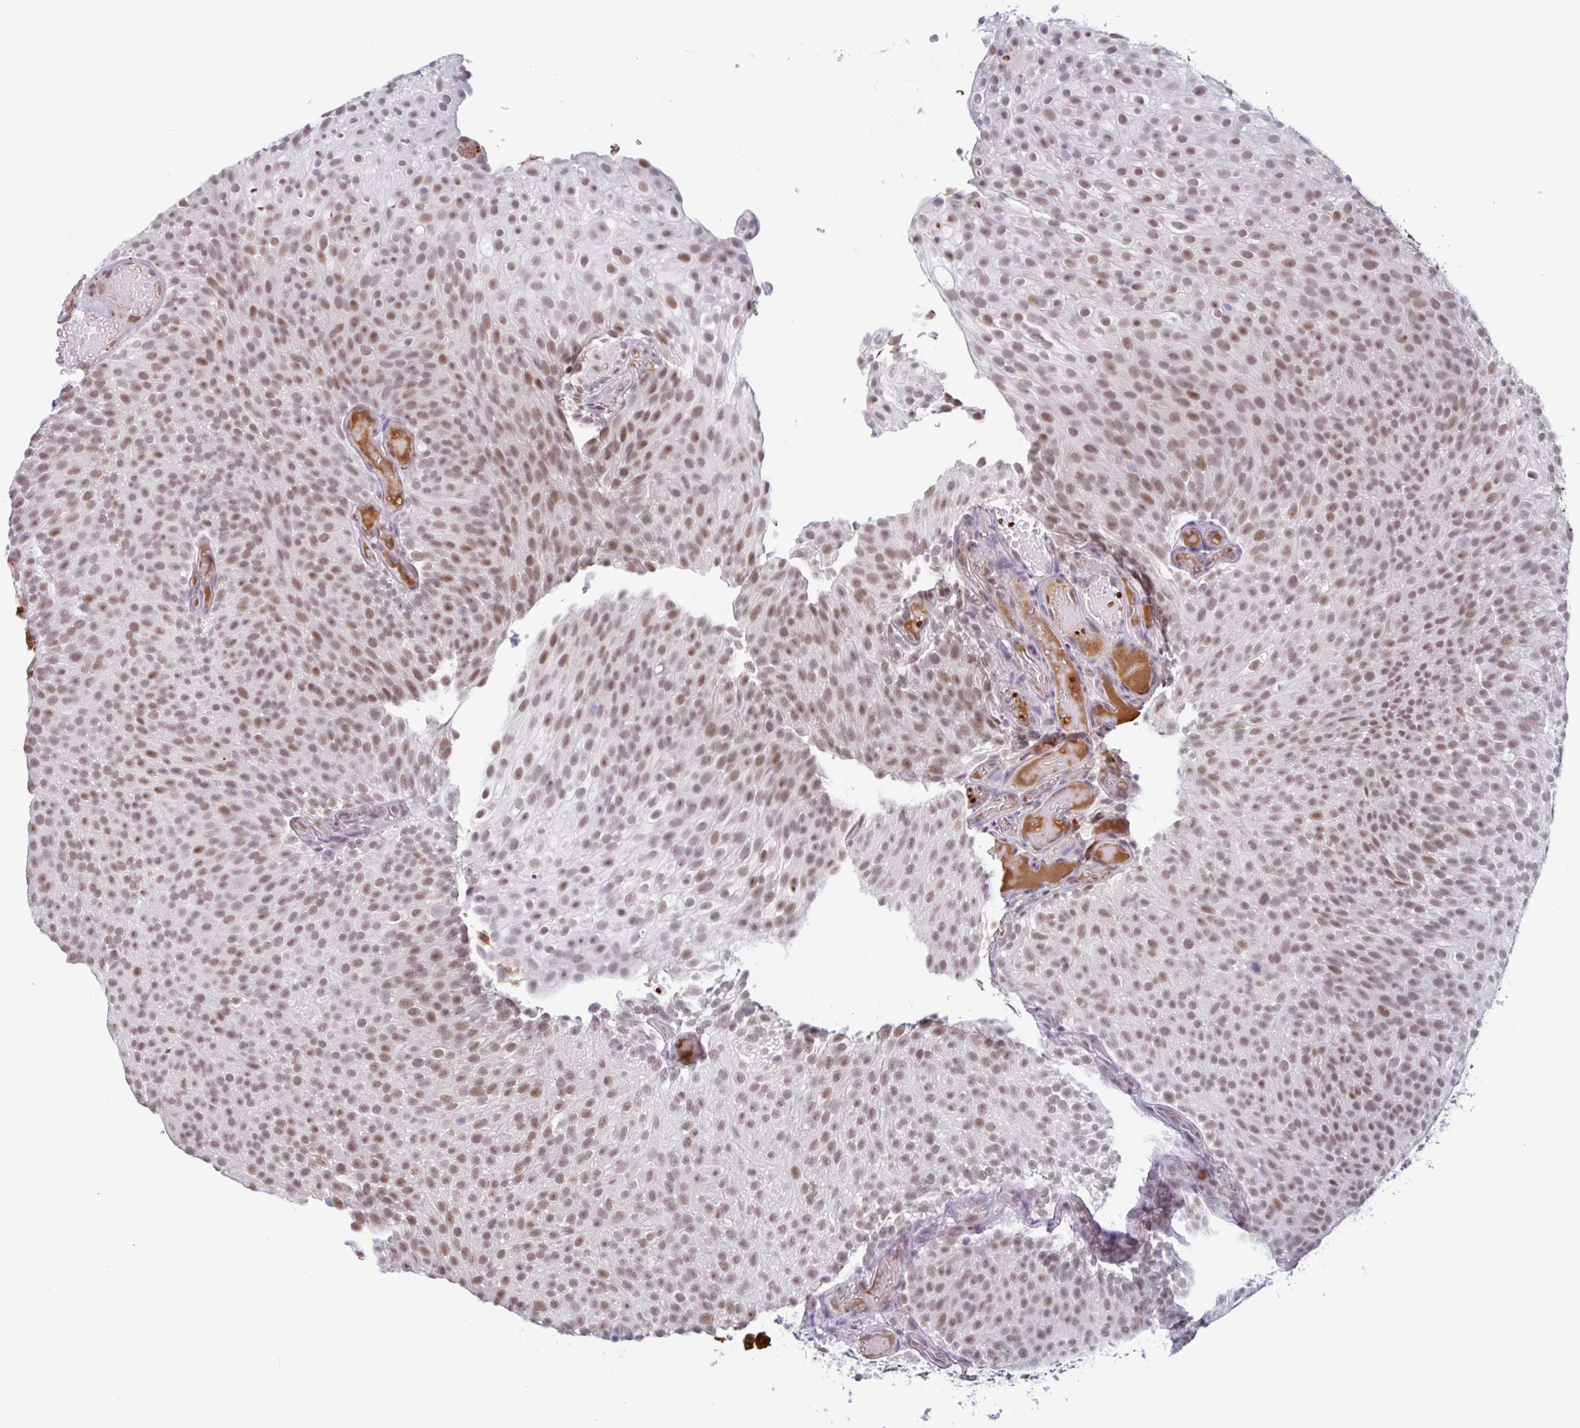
{"staining": {"intensity": "moderate", "quantity": ">75%", "location": "nuclear"}, "tissue": "urothelial cancer", "cell_type": "Tumor cells", "image_type": "cancer", "snomed": [{"axis": "morphology", "description": "Urothelial carcinoma, Low grade"}, {"axis": "topography", "description": "Urinary bladder"}], "caption": "Urothelial cancer stained for a protein shows moderate nuclear positivity in tumor cells.", "gene": "PLG", "patient": {"sex": "male", "age": 78}}